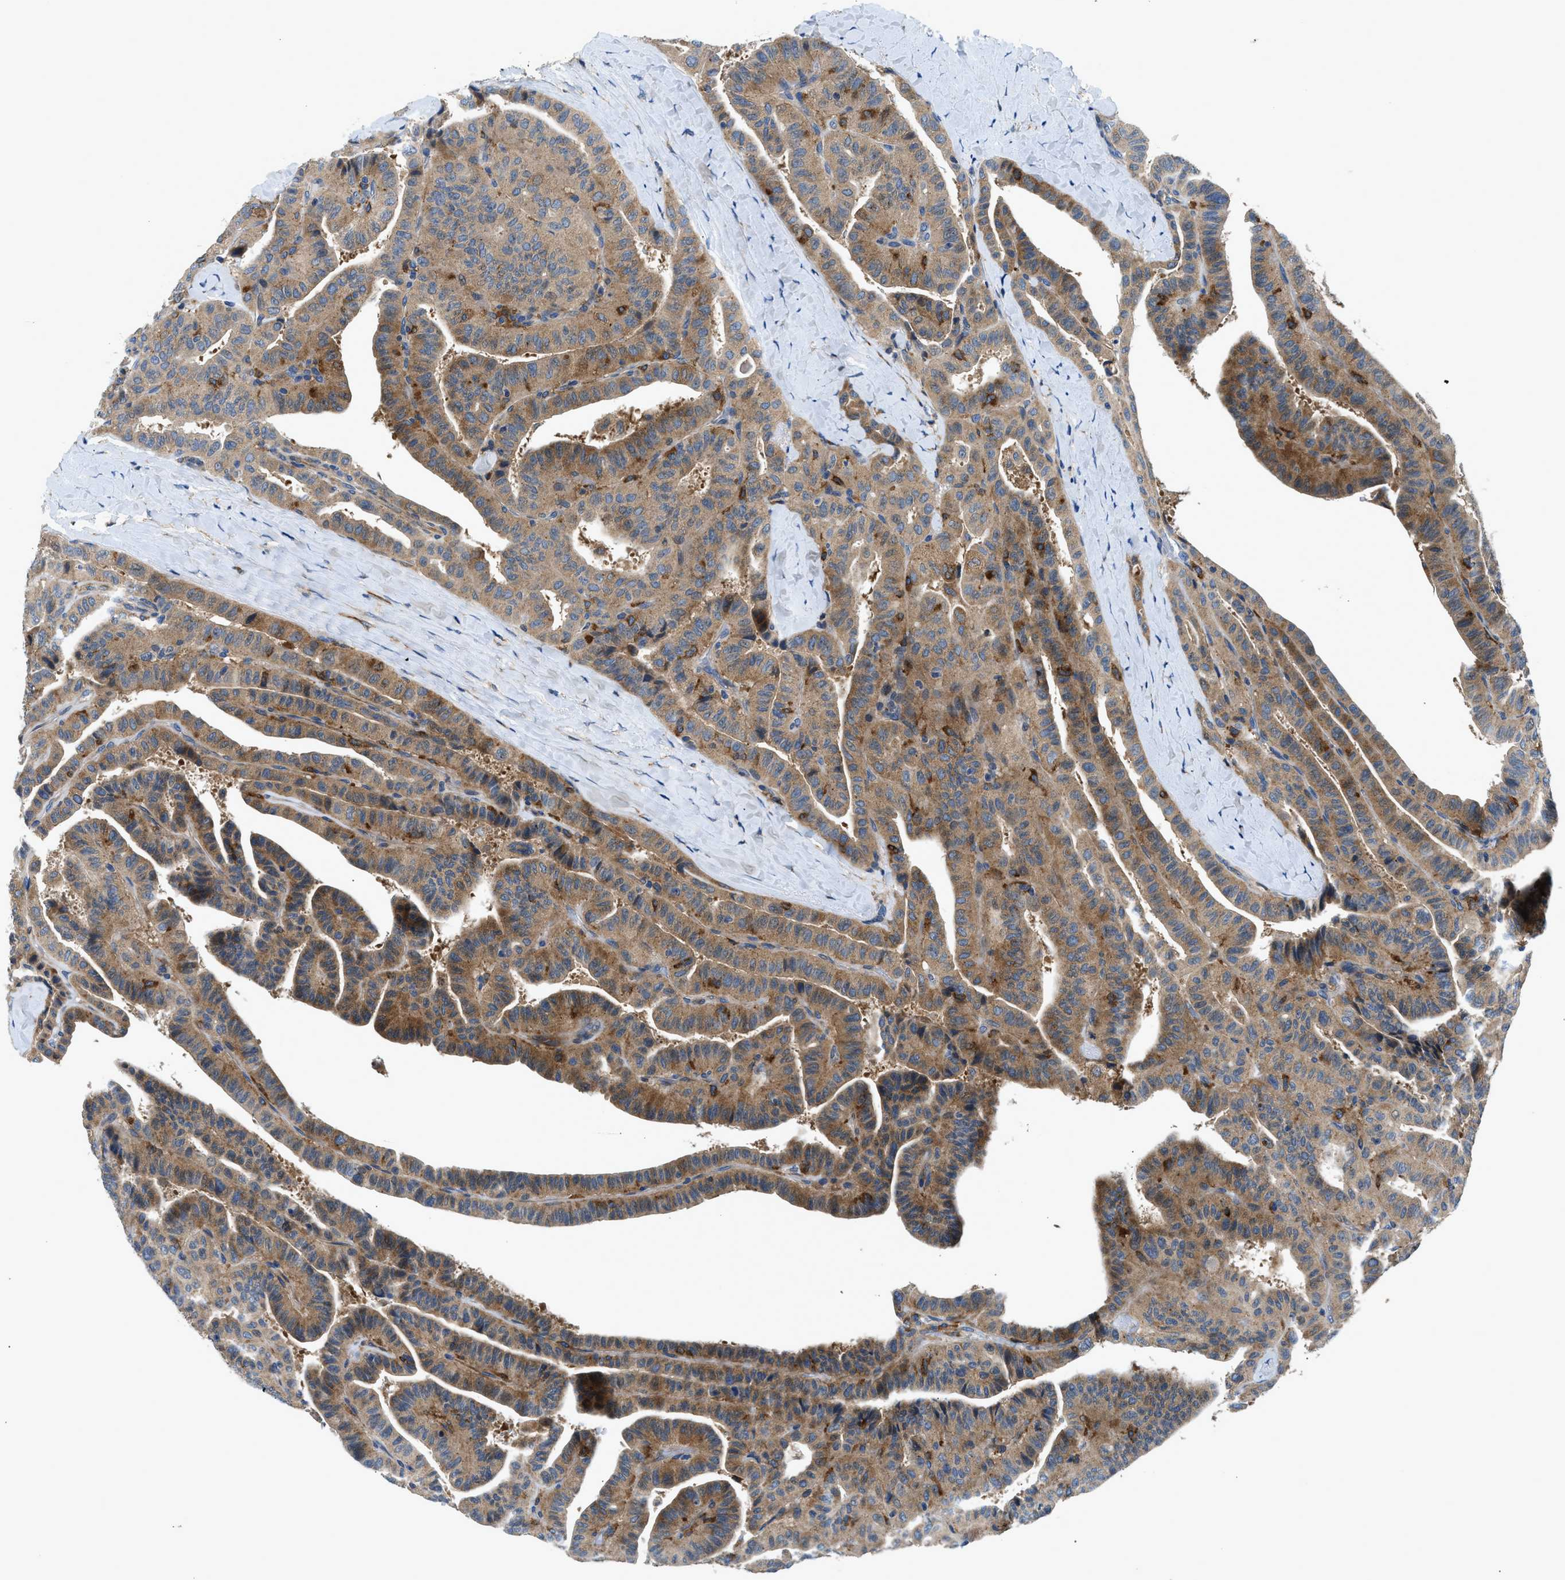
{"staining": {"intensity": "moderate", "quantity": ">75%", "location": "cytoplasmic/membranous"}, "tissue": "thyroid cancer", "cell_type": "Tumor cells", "image_type": "cancer", "snomed": [{"axis": "morphology", "description": "Papillary adenocarcinoma, NOS"}, {"axis": "topography", "description": "Thyroid gland"}], "caption": "Immunohistochemistry (IHC) (DAB (3,3'-diaminobenzidine)) staining of human thyroid papillary adenocarcinoma shows moderate cytoplasmic/membranous protein staining in about >75% of tumor cells. The protein of interest is shown in brown color, while the nuclei are stained blue.", "gene": "LPIN2", "patient": {"sex": "male", "age": 77}}